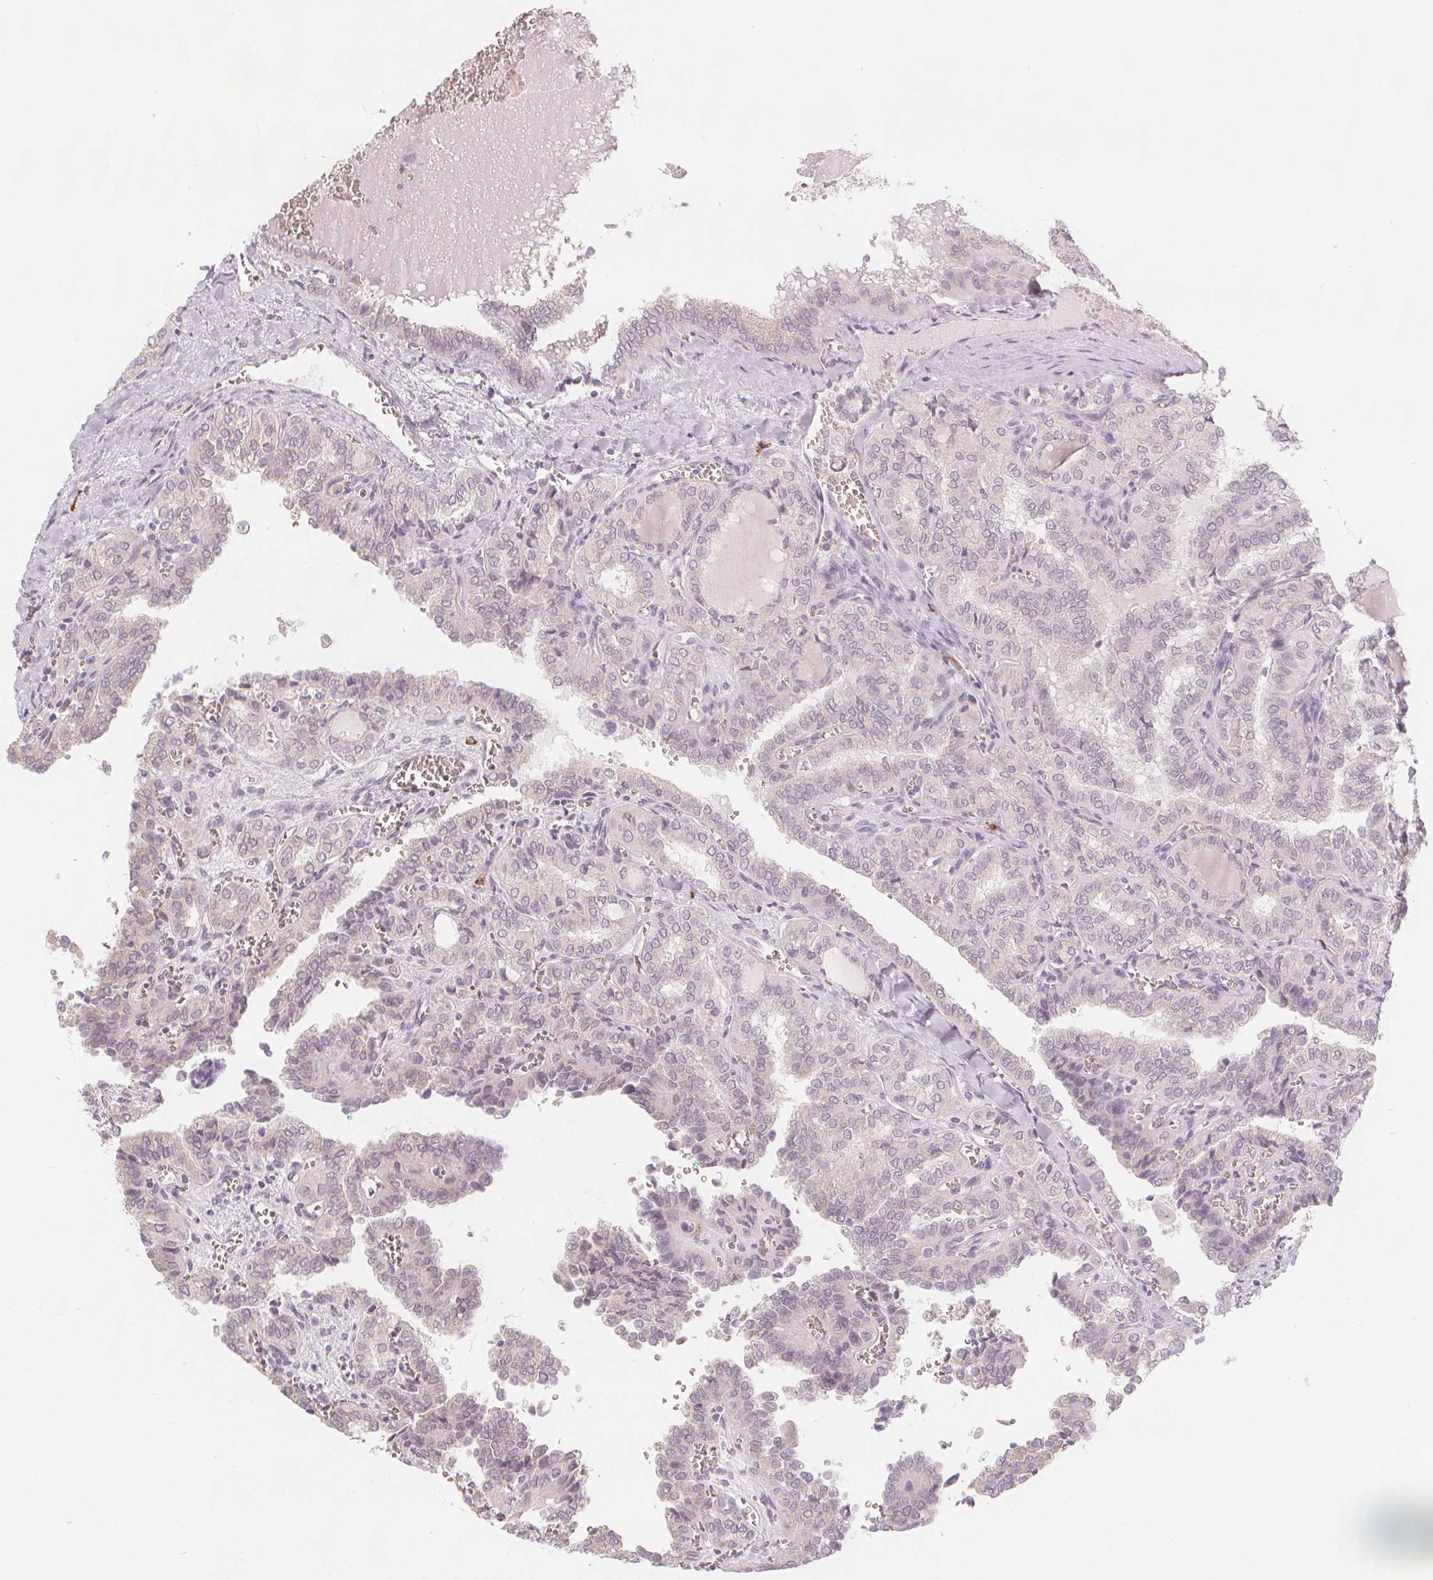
{"staining": {"intensity": "weak", "quantity": "<25%", "location": "cytoplasmic/membranous"}, "tissue": "thyroid cancer", "cell_type": "Tumor cells", "image_type": "cancer", "snomed": [{"axis": "morphology", "description": "Papillary adenocarcinoma, NOS"}, {"axis": "topography", "description": "Thyroid gland"}], "caption": "This is a photomicrograph of immunohistochemistry (IHC) staining of thyroid cancer, which shows no expression in tumor cells.", "gene": "TIPIN", "patient": {"sex": "female", "age": 41}}